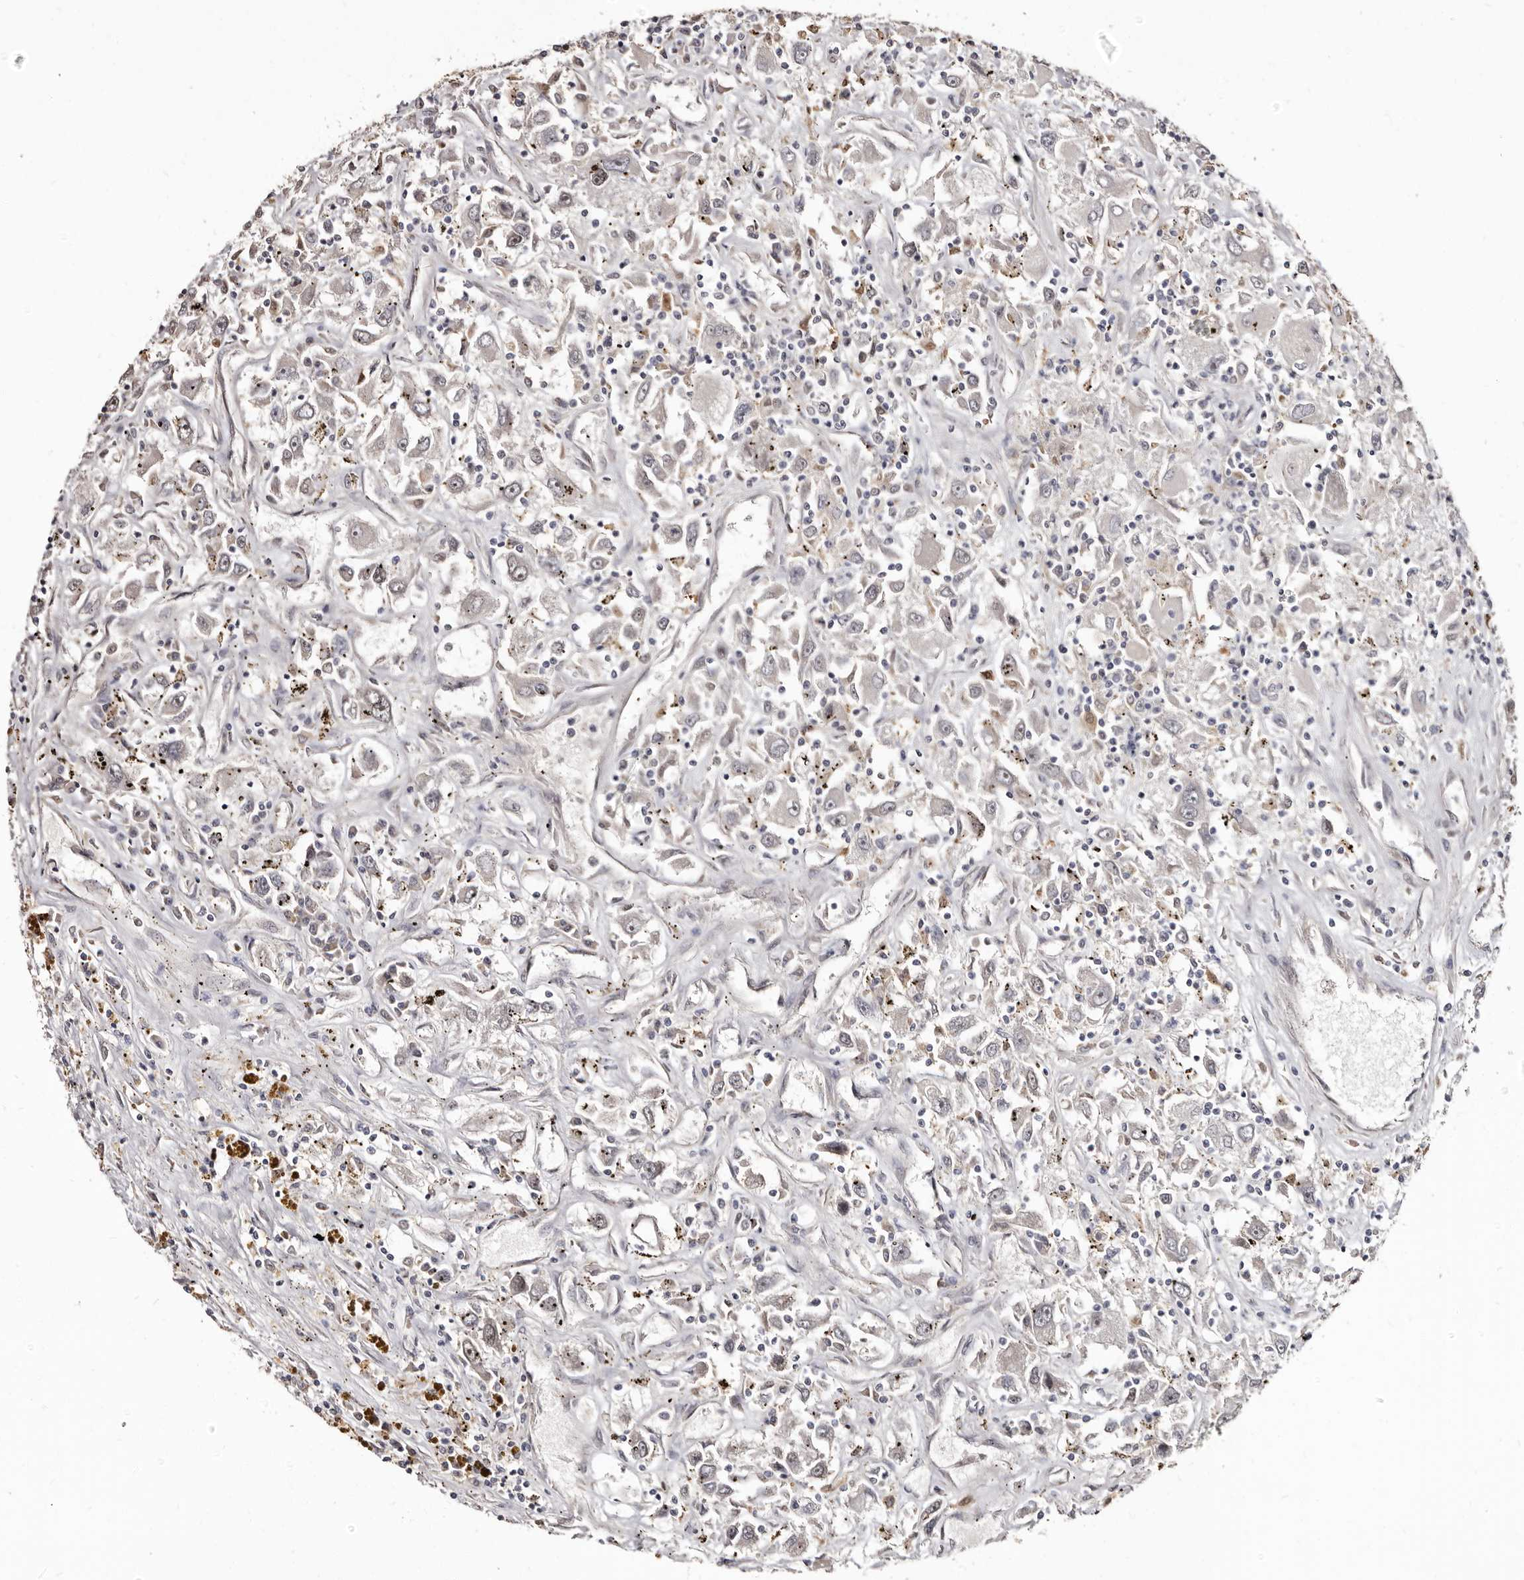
{"staining": {"intensity": "negative", "quantity": "none", "location": "none"}, "tissue": "renal cancer", "cell_type": "Tumor cells", "image_type": "cancer", "snomed": [{"axis": "morphology", "description": "Adenocarcinoma, NOS"}, {"axis": "topography", "description": "Kidney"}], "caption": "DAB immunohistochemical staining of adenocarcinoma (renal) displays no significant expression in tumor cells.", "gene": "PTAFR", "patient": {"sex": "female", "age": 52}}